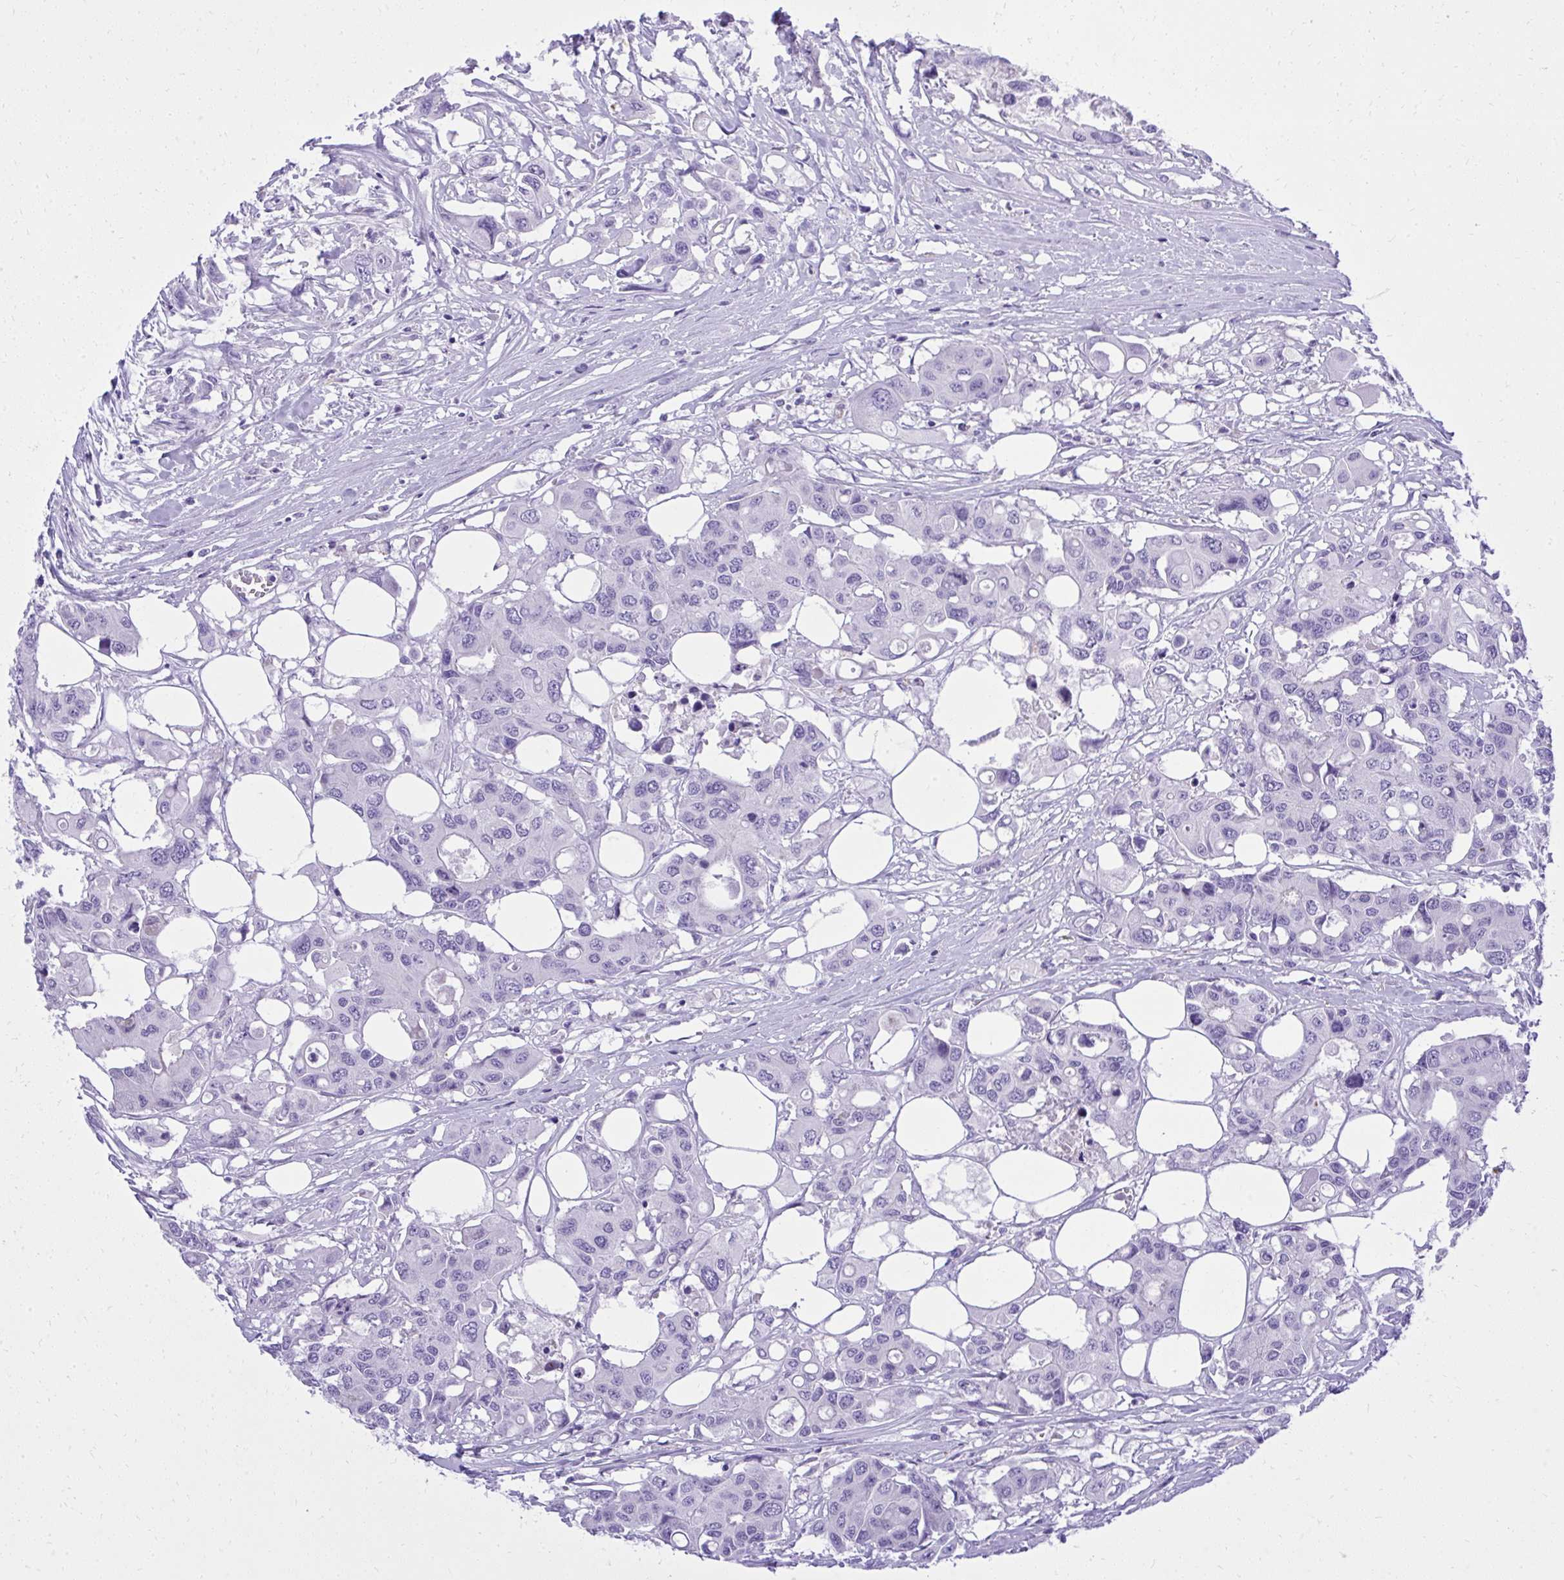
{"staining": {"intensity": "negative", "quantity": "none", "location": "none"}, "tissue": "colorectal cancer", "cell_type": "Tumor cells", "image_type": "cancer", "snomed": [{"axis": "morphology", "description": "Adenocarcinoma, NOS"}, {"axis": "topography", "description": "Colon"}], "caption": "Tumor cells are negative for protein expression in human colorectal adenocarcinoma. (DAB immunohistochemistry visualized using brightfield microscopy, high magnification).", "gene": "ST6GALNAC3", "patient": {"sex": "male", "age": 77}}